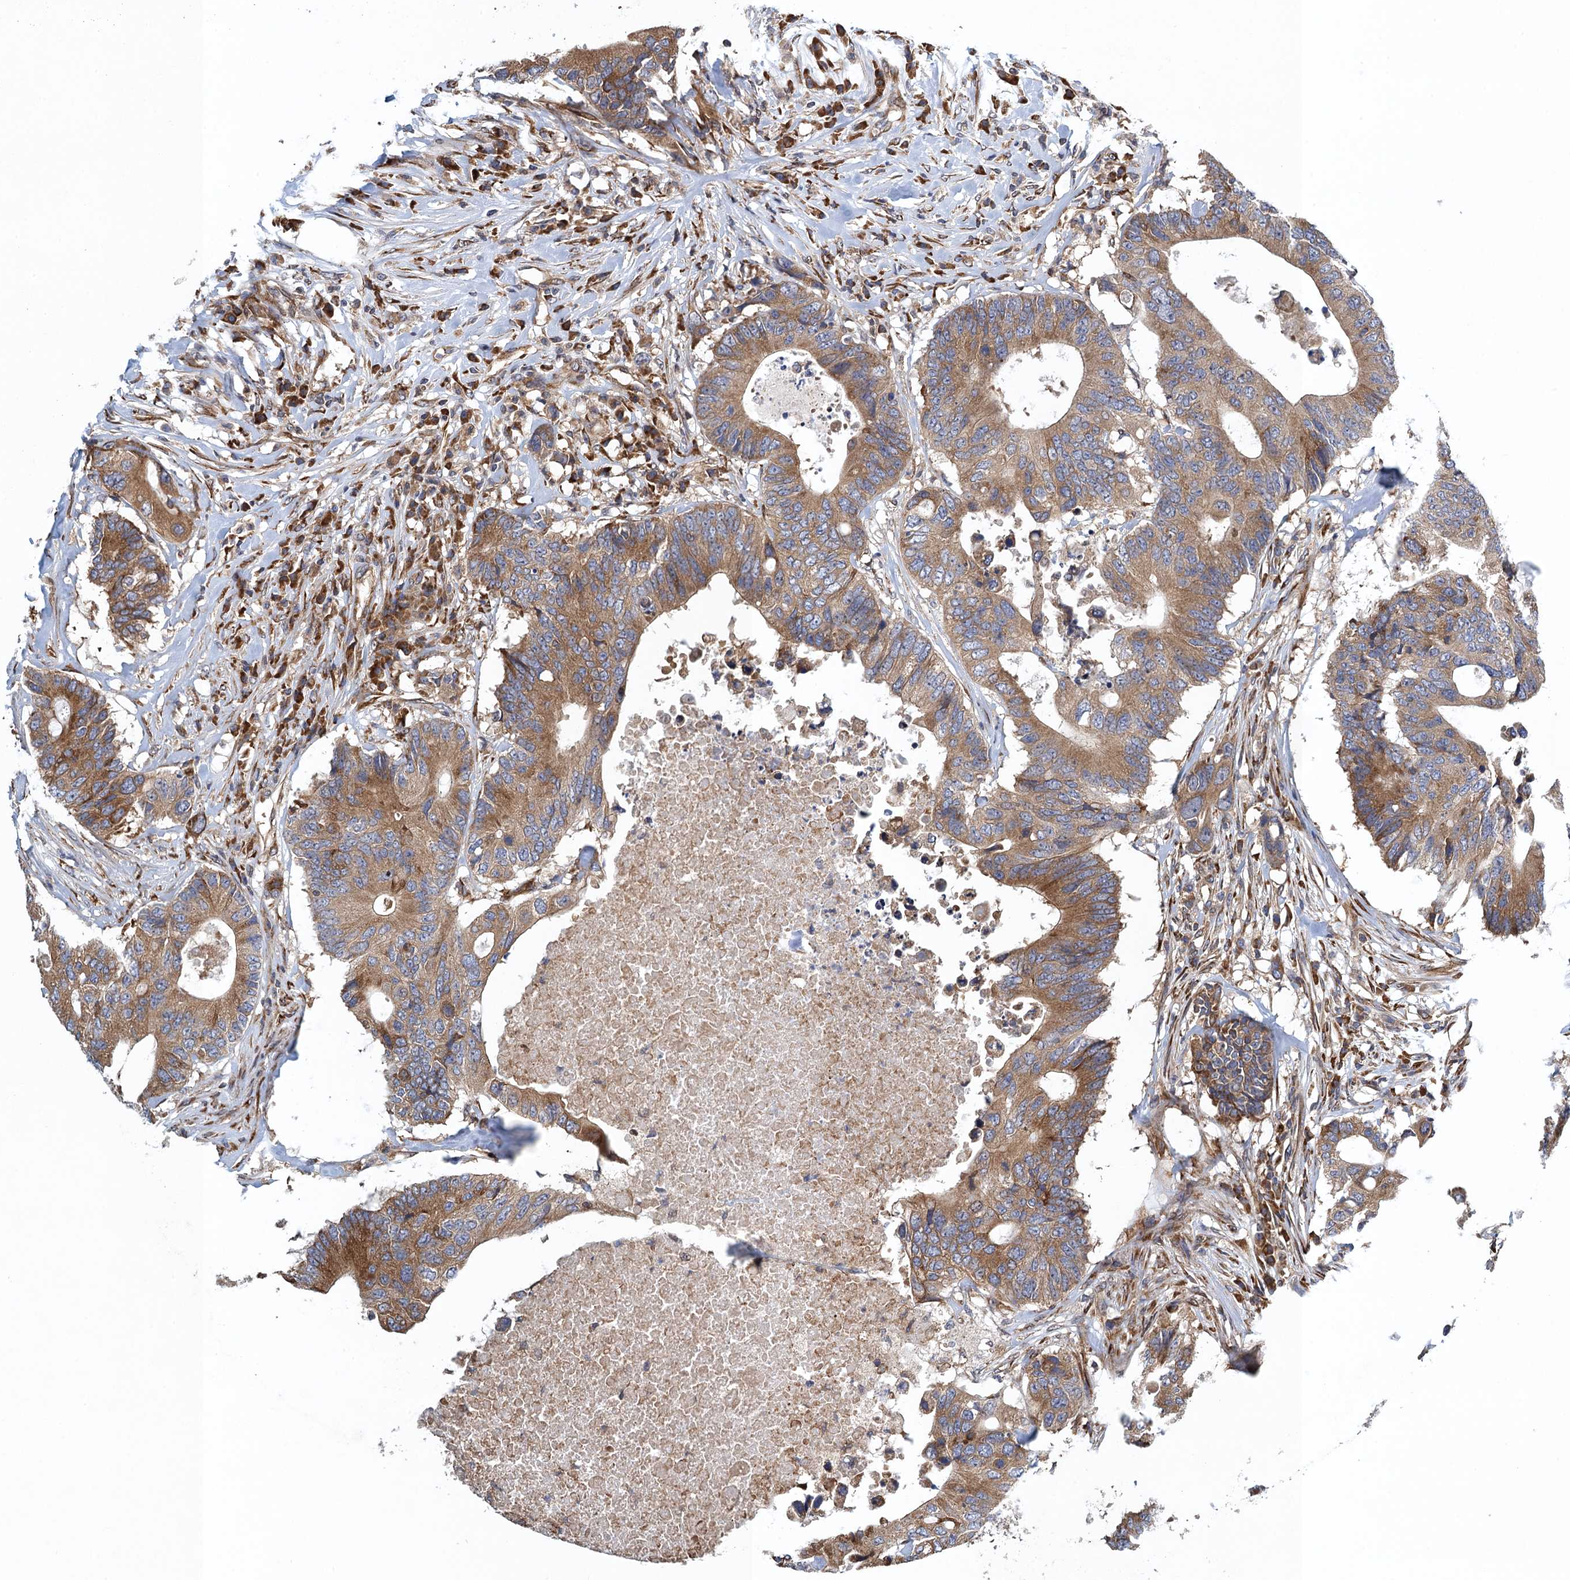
{"staining": {"intensity": "moderate", "quantity": ">75%", "location": "cytoplasmic/membranous"}, "tissue": "colorectal cancer", "cell_type": "Tumor cells", "image_type": "cancer", "snomed": [{"axis": "morphology", "description": "Adenocarcinoma, NOS"}, {"axis": "topography", "description": "Colon"}], "caption": "About >75% of tumor cells in adenocarcinoma (colorectal) demonstrate moderate cytoplasmic/membranous protein positivity as visualized by brown immunohistochemical staining.", "gene": "MDM1", "patient": {"sex": "male", "age": 71}}